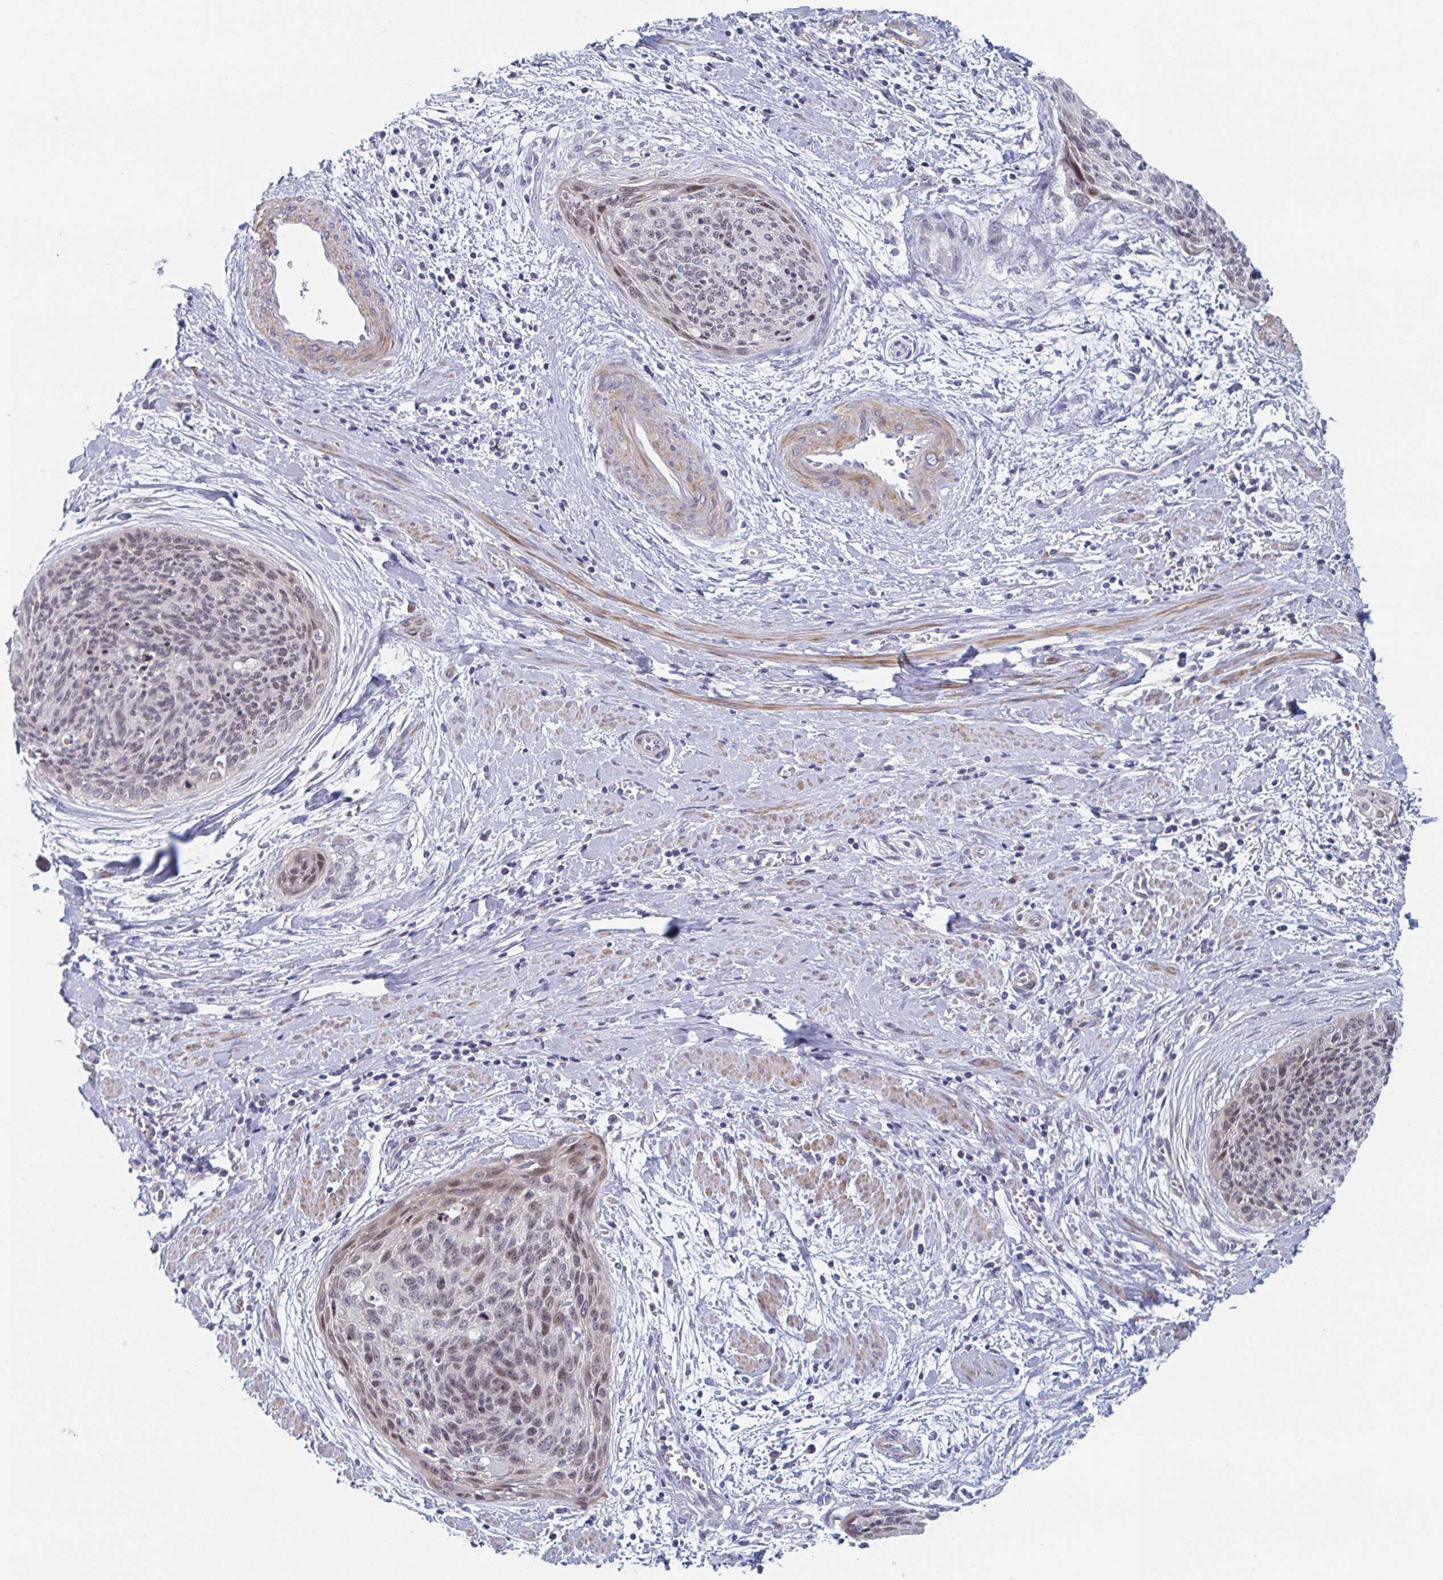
{"staining": {"intensity": "moderate", "quantity": ">75%", "location": "nuclear"}, "tissue": "cervical cancer", "cell_type": "Tumor cells", "image_type": "cancer", "snomed": [{"axis": "morphology", "description": "Squamous cell carcinoma, NOS"}, {"axis": "topography", "description": "Cervix"}], "caption": "This is a micrograph of IHC staining of cervical squamous cell carcinoma, which shows moderate staining in the nuclear of tumor cells.", "gene": "CENPT", "patient": {"sex": "female", "age": 55}}